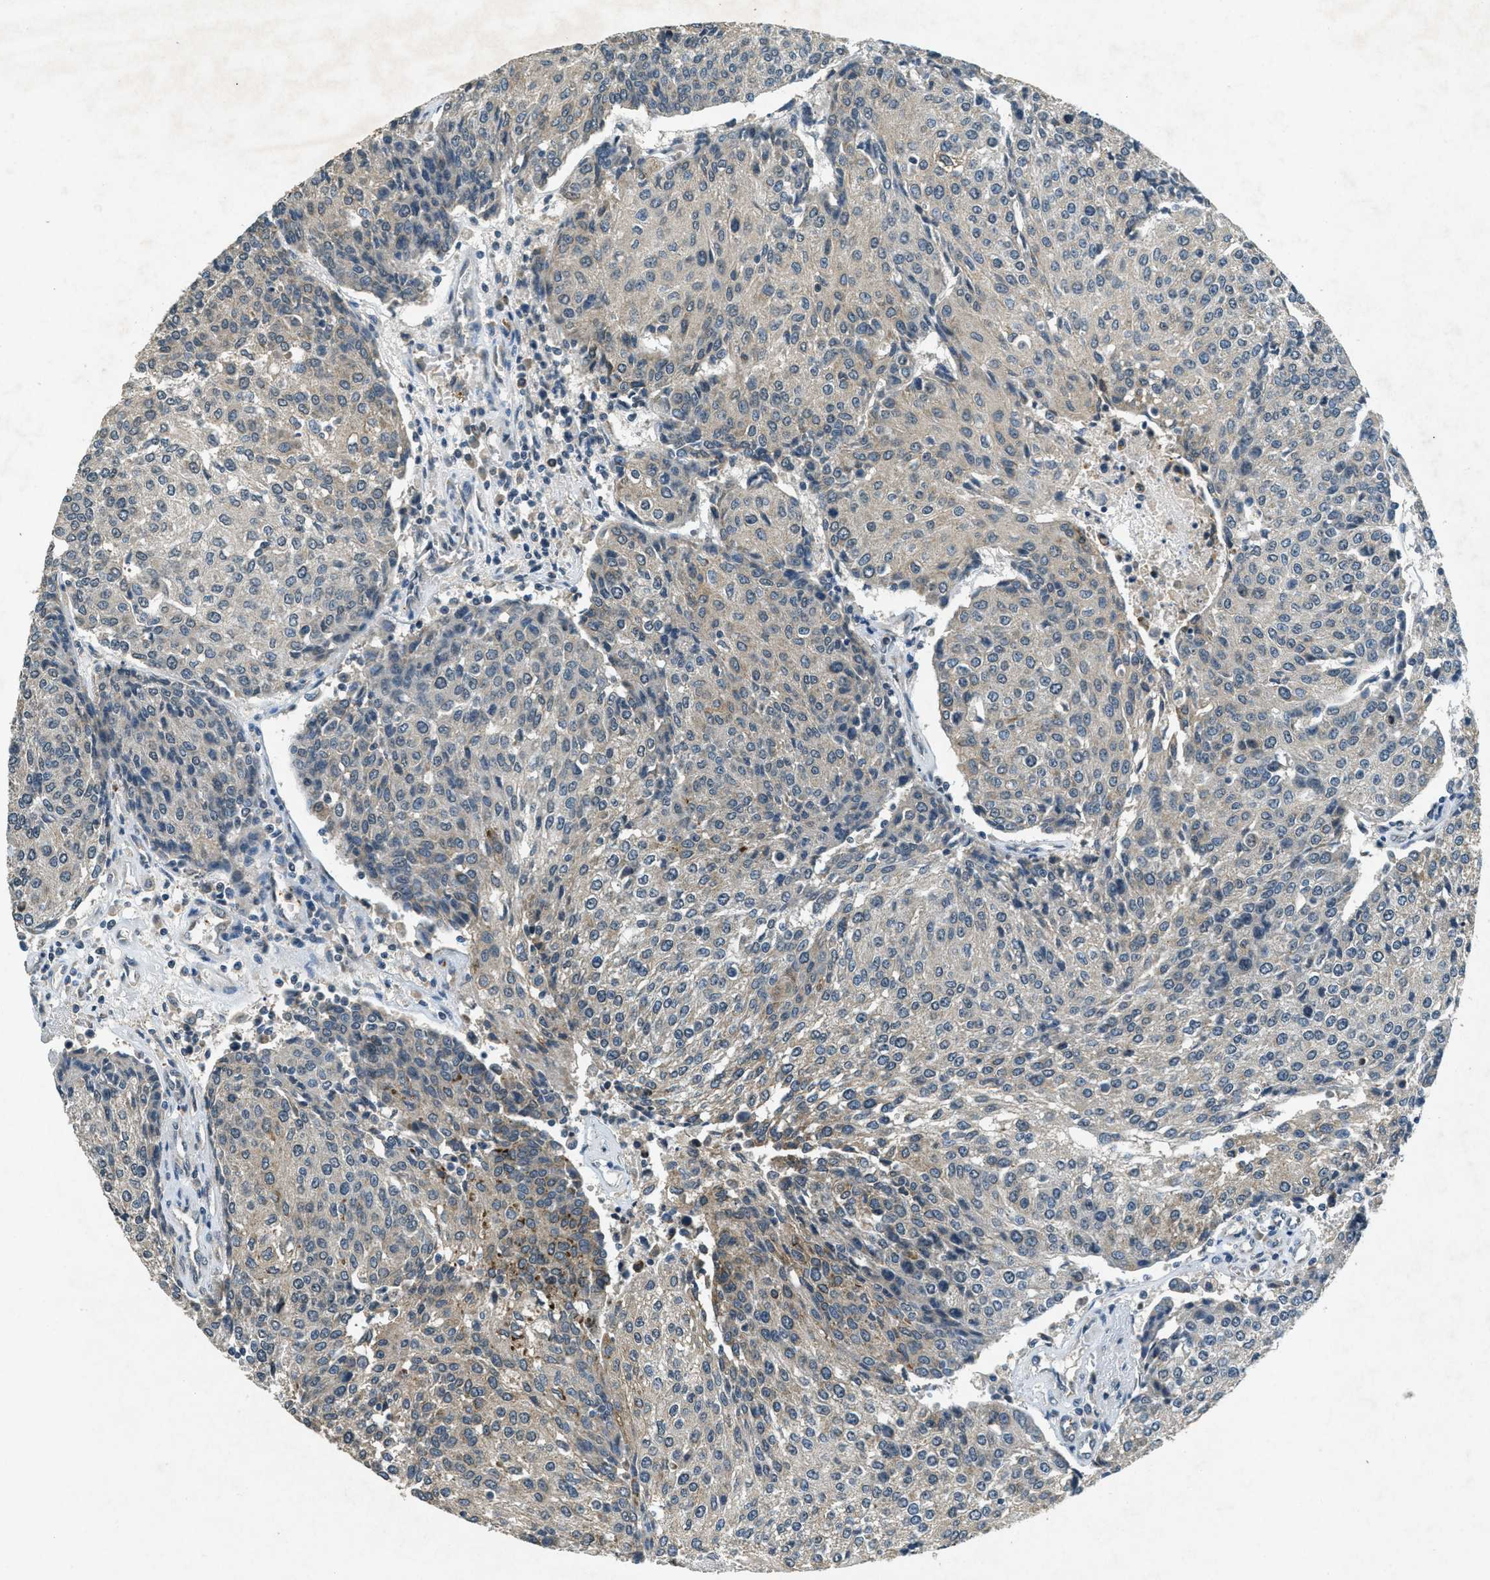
{"staining": {"intensity": "weak", "quantity": "<25%", "location": "cytoplasmic/membranous"}, "tissue": "urothelial cancer", "cell_type": "Tumor cells", "image_type": "cancer", "snomed": [{"axis": "morphology", "description": "Urothelial carcinoma, High grade"}, {"axis": "topography", "description": "Urinary bladder"}], "caption": "Tumor cells show no significant staining in urothelial cancer.", "gene": "RAB3D", "patient": {"sex": "female", "age": 85}}